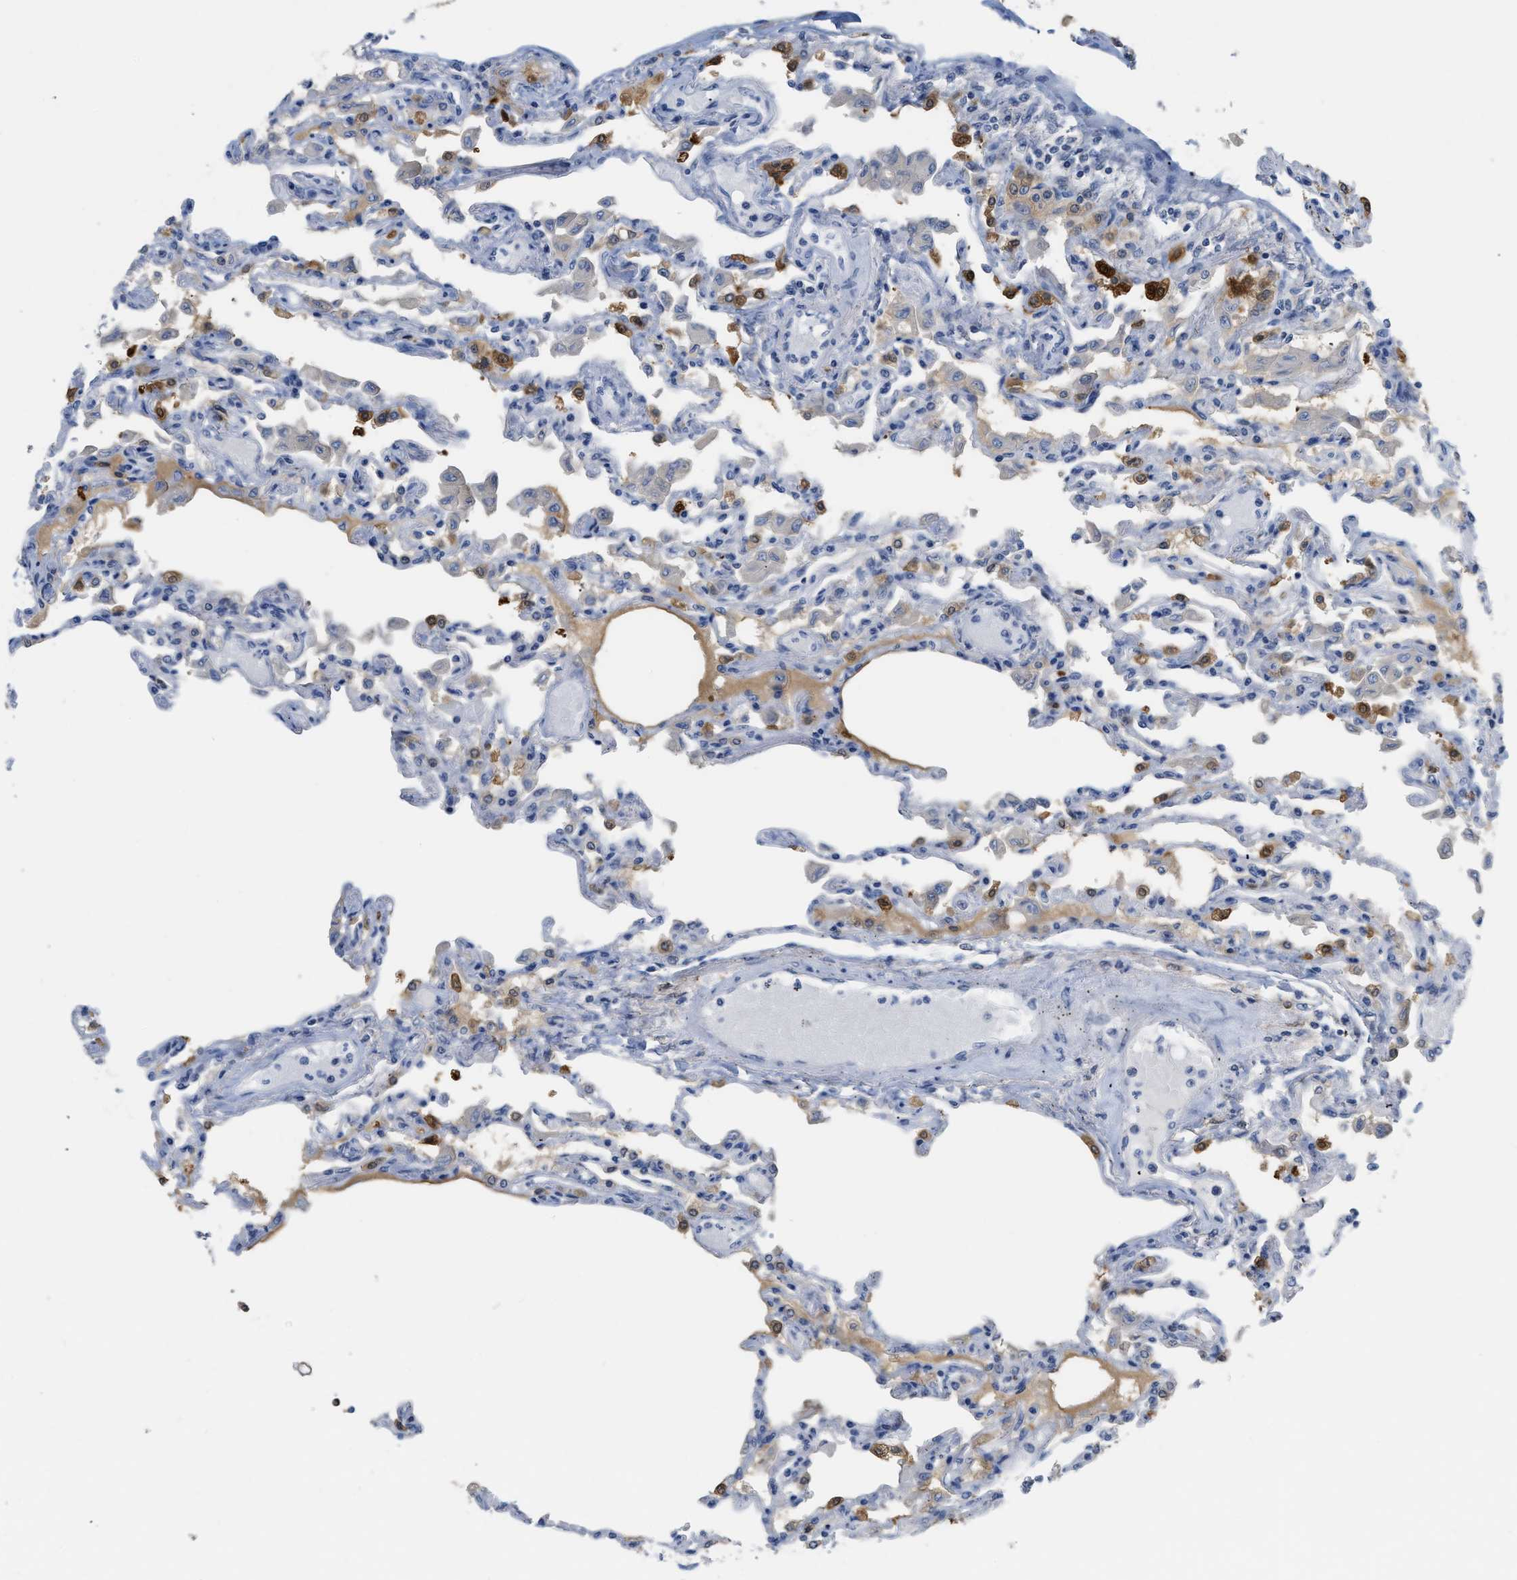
{"staining": {"intensity": "strong", "quantity": "<25%", "location": "cytoplasmic/membranous"}, "tissue": "lung", "cell_type": "Alveolar cells", "image_type": "normal", "snomed": [{"axis": "morphology", "description": "Normal tissue, NOS"}, {"axis": "topography", "description": "Bronchus"}, {"axis": "topography", "description": "Lung"}], "caption": "High-magnification brightfield microscopy of benign lung stained with DAB (brown) and counterstained with hematoxylin (blue). alveolar cells exhibit strong cytoplasmic/membranous positivity is appreciated in approximately<25% of cells.", "gene": "CRYM", "patient": {"sex": "female", "age": 49}}